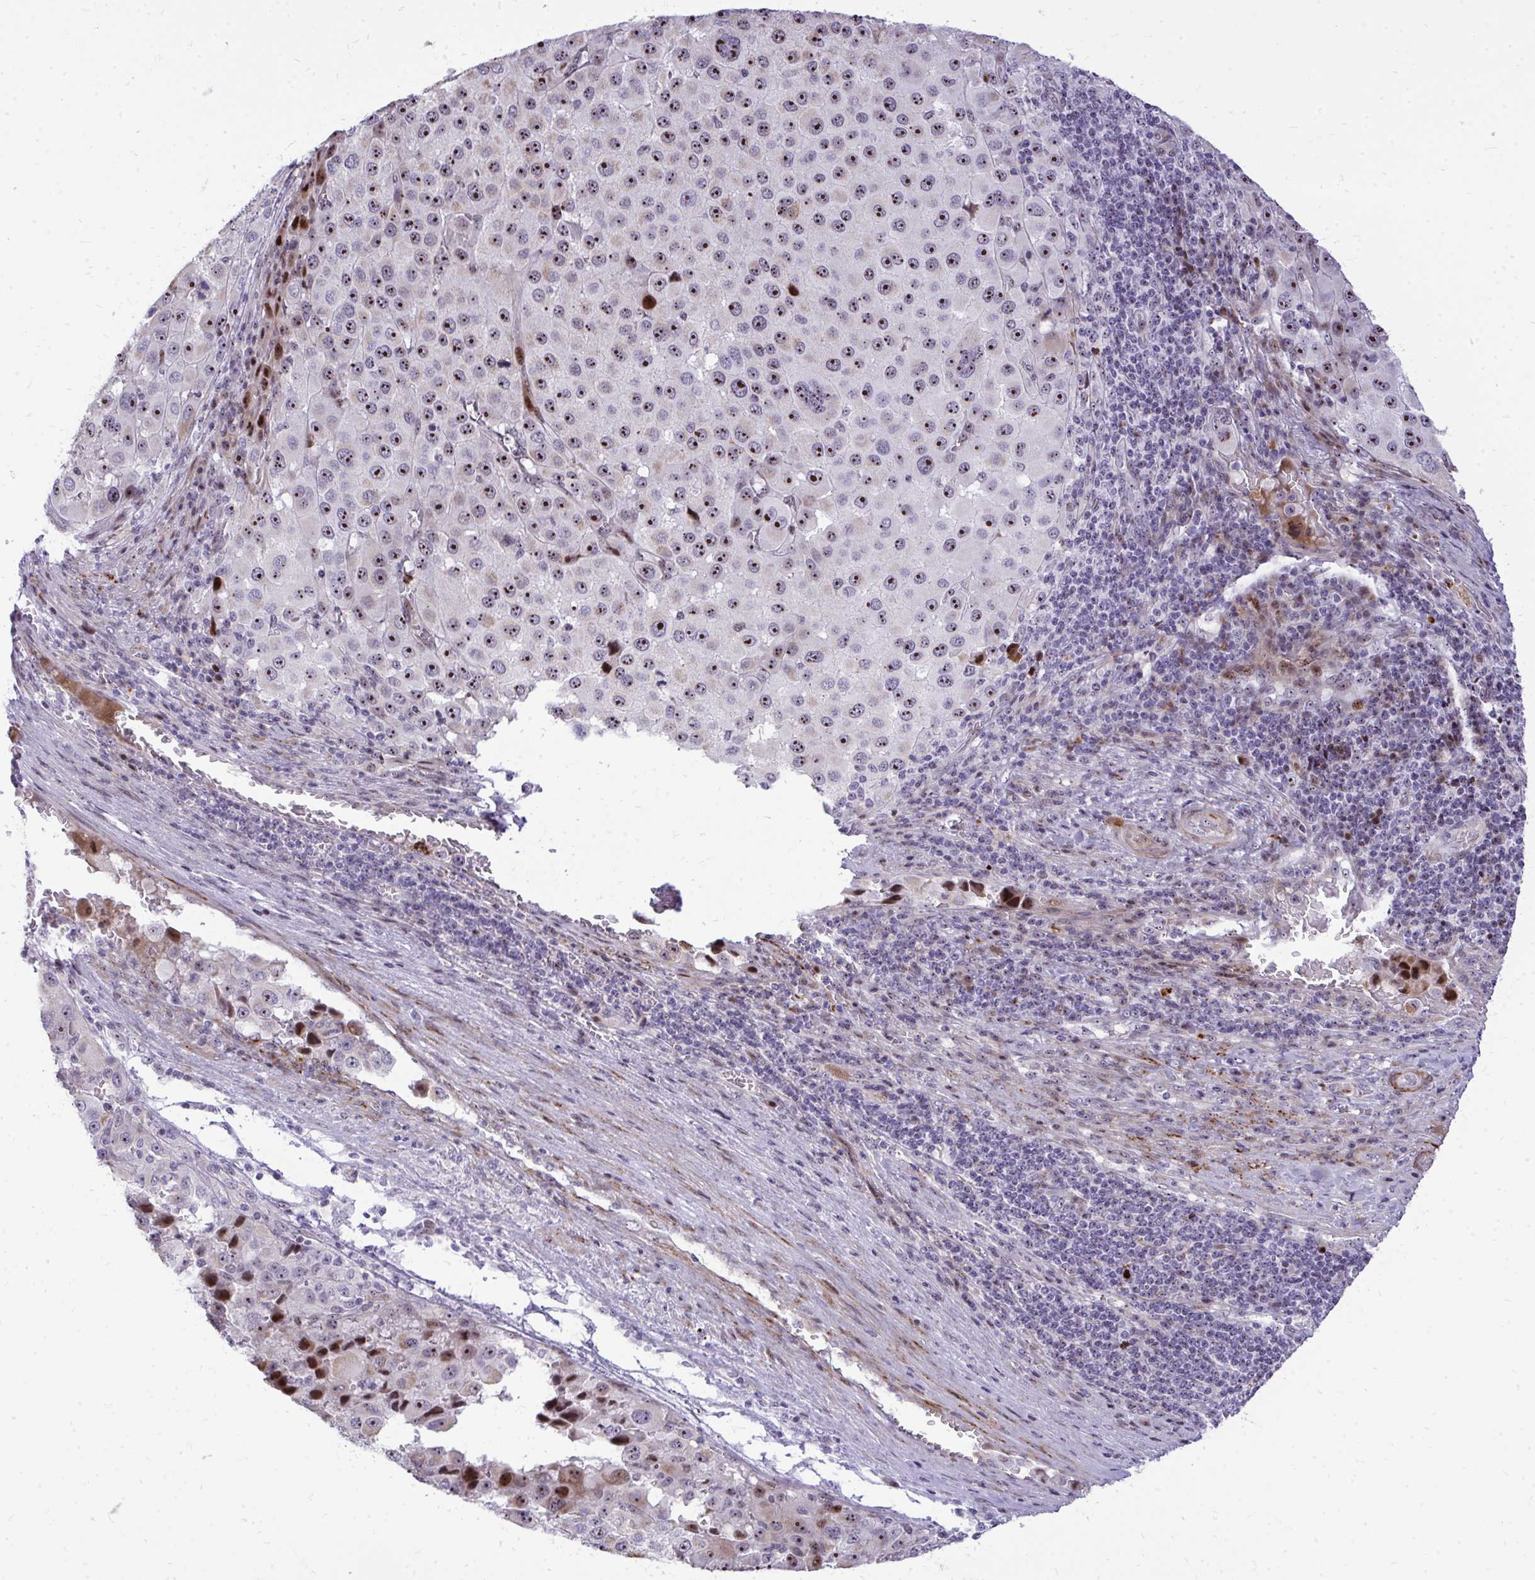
{"staining": {"intensity": "moderate", "quantity": ">75%", "location": "nuclear"}, "tissue": "melanoma", "cell_type": "Tumor cells", "image_type": "cancer", "snomed": [{"axis": "morphology", "description": "Malignant melanoma, Metastatic site"}, {"axis": "topography", "description": "Lymph node"}], "caption": "IHC image of malignant melanoma (metastatic site) stained for a protein (brown), which displays medium levels of moderate nuclear staining in approximately >75% of tumor cells.", "gene": "DLX4", "patient": {"sex": "female", "age": 65}}